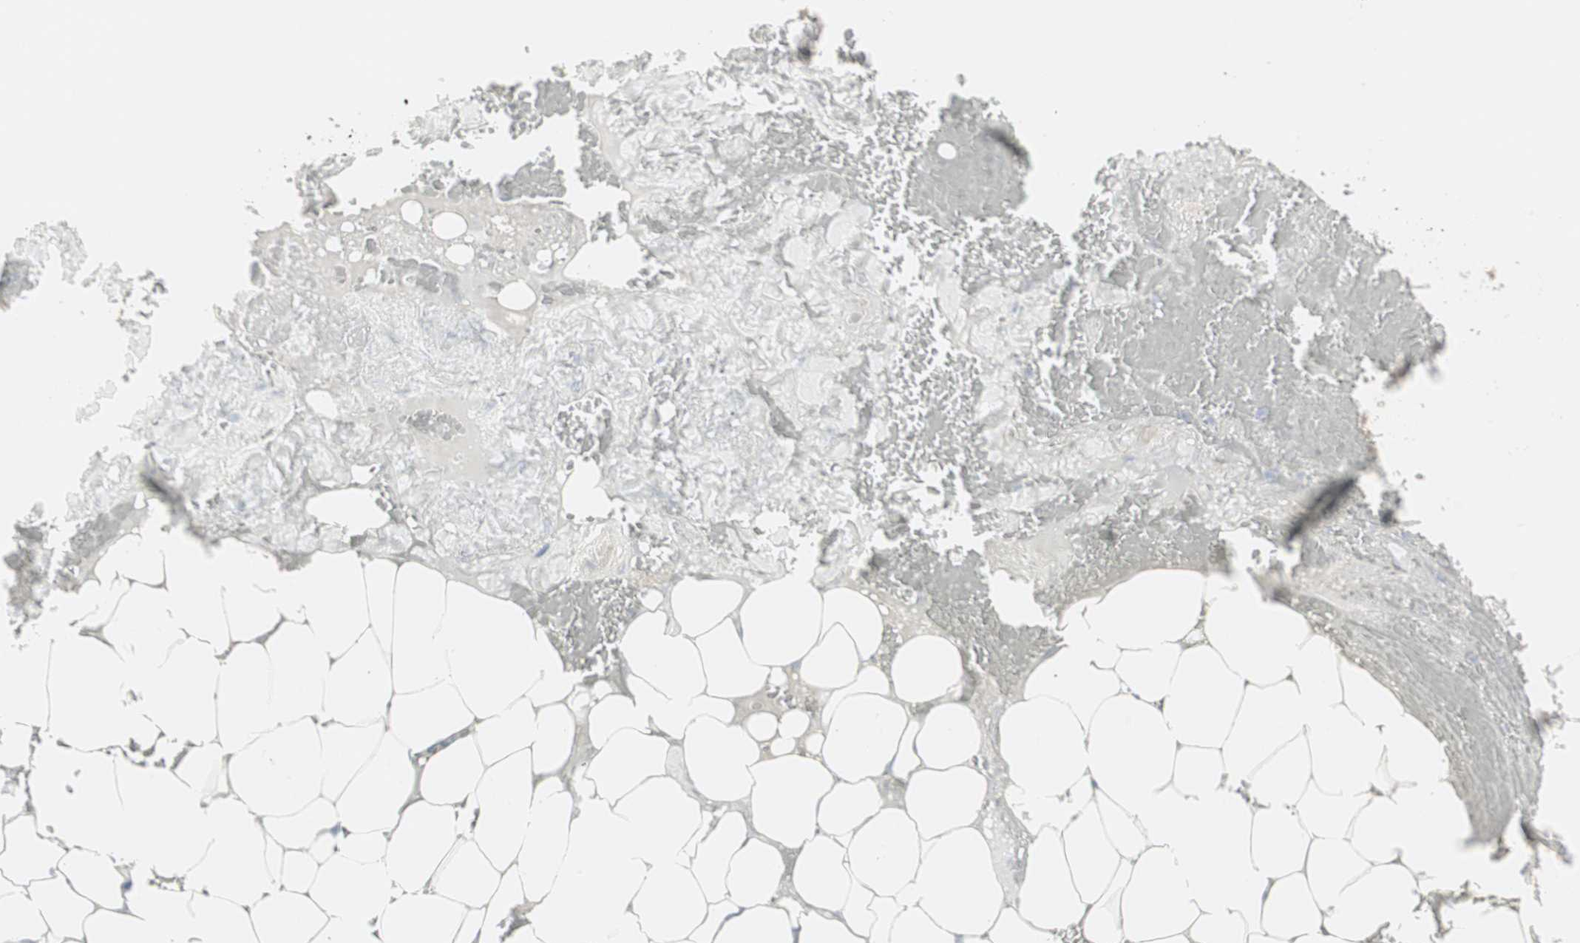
{"staining": {"intensity": "negative", "quantity": "none", "location": "none"}, "tissue": "adipose tissue", "cell_type": "Adipocytes", "image_type": "normal", "snomed": [{"axis": "morphology", "description": "Normal tissue, NOS"}, {"axis": "topography", "description": "Peripheral nerve tissue"}], "caption": "Immunohistochemistry (IHC) histopathology image of normal adipose tissue stained for a protein (brown), which reveals no expression in adipocytes.", "gene": "DMPK", "patient": {"sex": "male", "age": 70}}